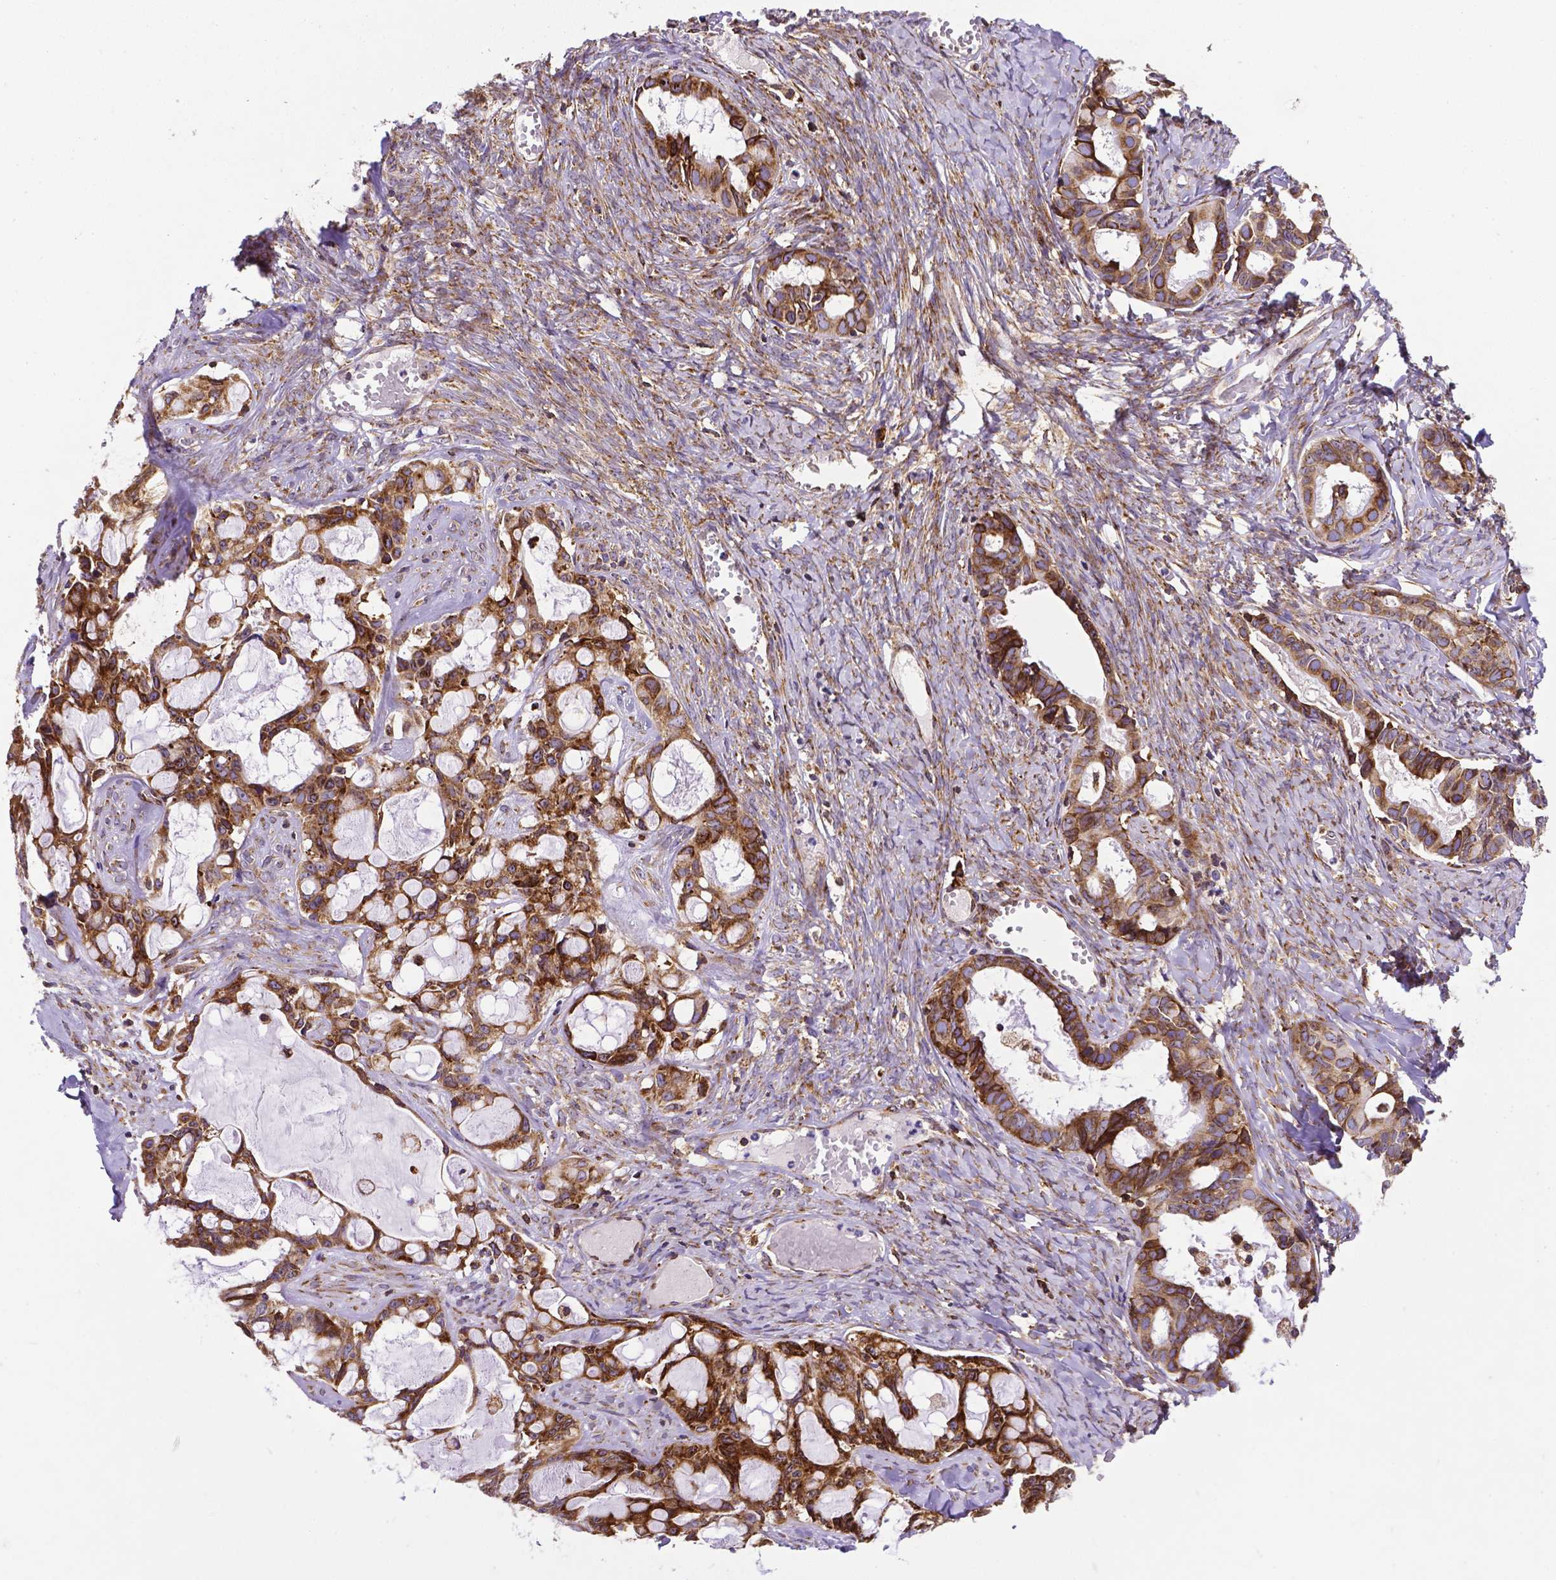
{"staining": {"intensity": "moderate", "quantity": ">75%", "location": "cytoplasmic/membranous"}, "tissue": "ovarian cancer", "cell_type": "Tumor cells", "image_type": "cancer", "snomed": [{"axis": "morphology", "description": "Cystadenocarcinoma, serous, NOS"}, {"axis": "topography", "description": "Ovary"}], "caption": "Approximately >75% of tumor cells in human ovarian serous cystadenocarcinoma display moderate cytoplasmic/membranous protein staining as visualized by brown immunohistochemical staining.", "gene": "MTDH", "patient": {"sex": "female", "age": 69}}